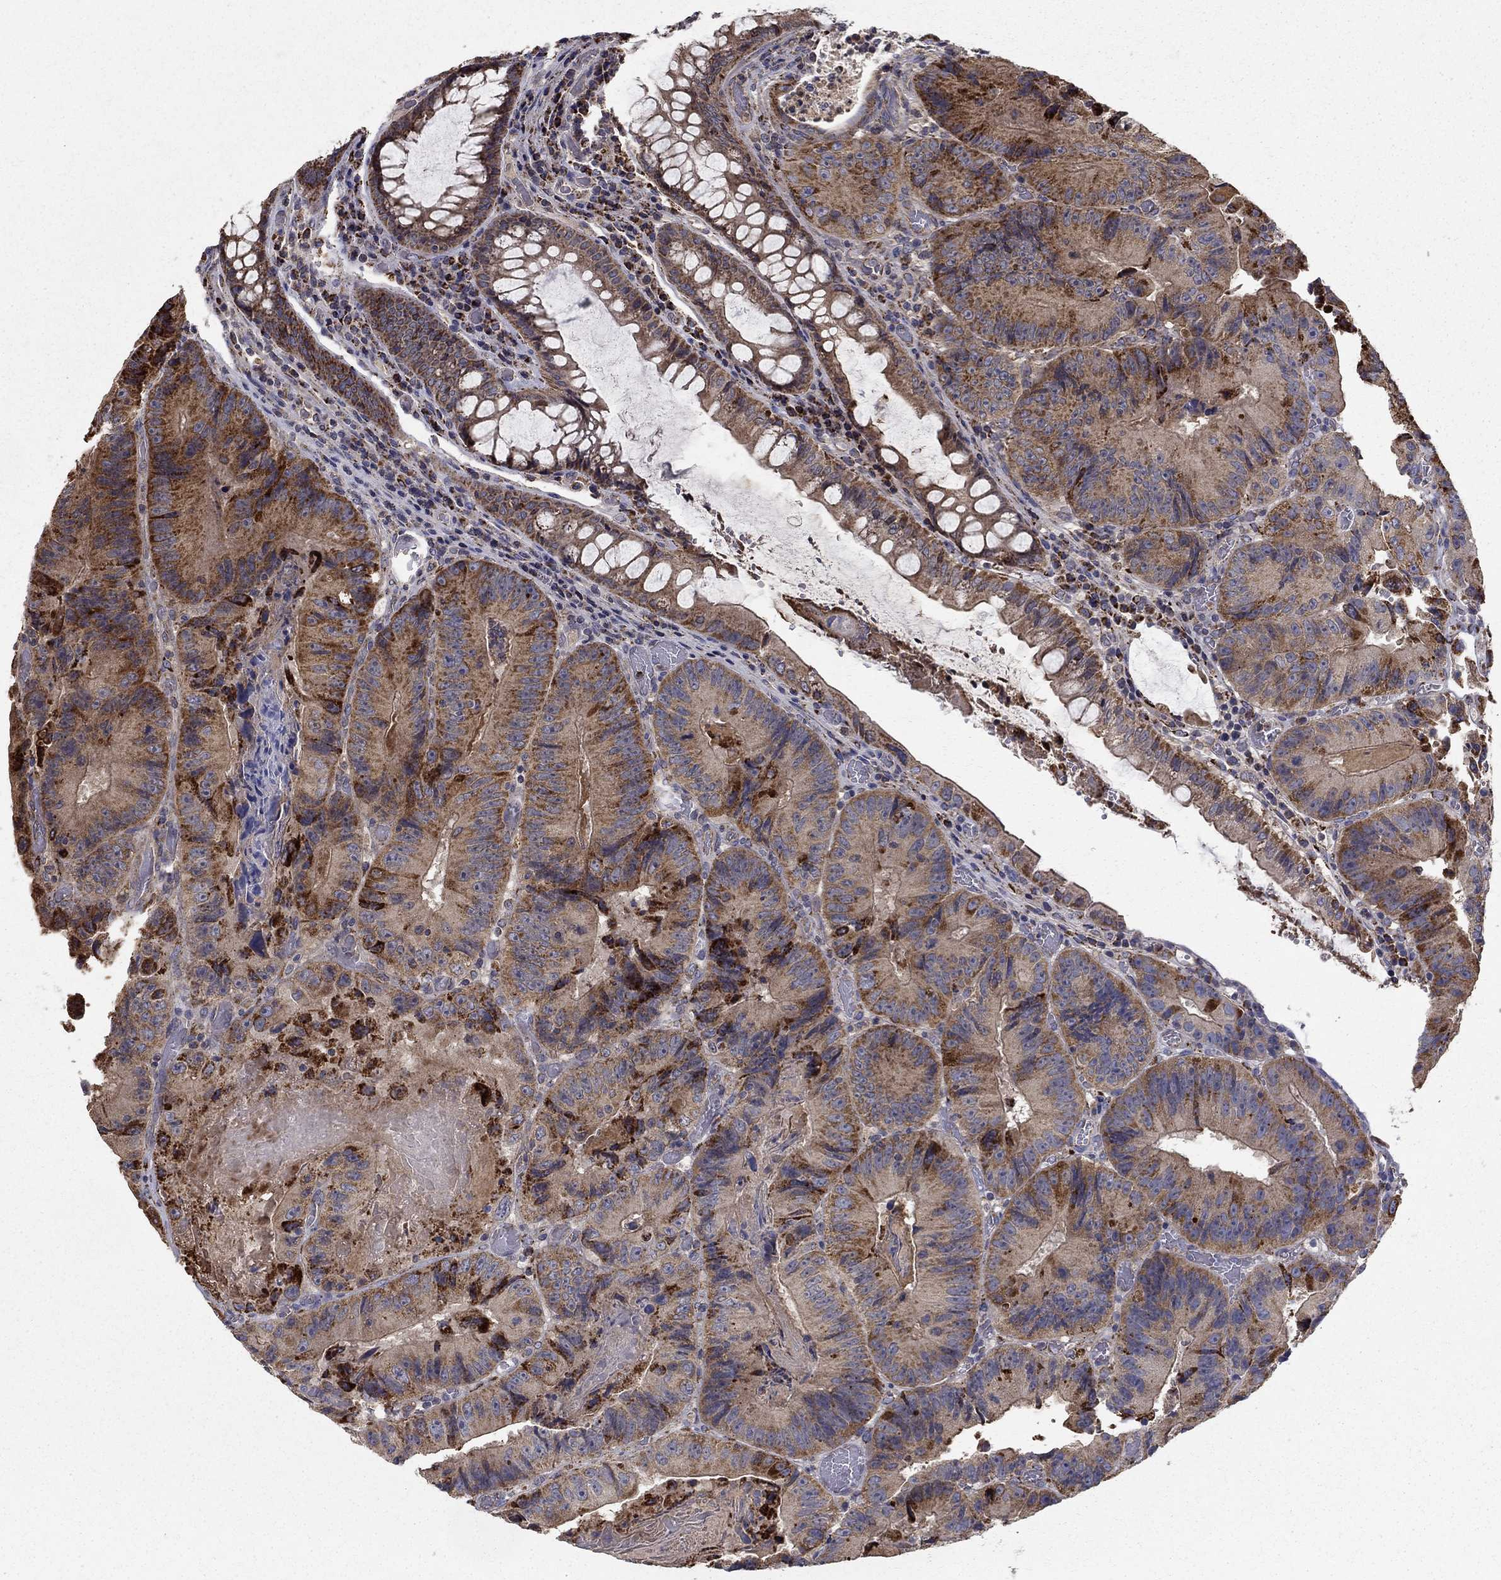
{"staining": {"intensity": "strong", "quantity": "25%-75%", "location": "cytoplasmic/membranous"}, "tissue": "colorectal cancer", "cell_type": "Tumor cells", "image_type": "cancer", "snomed": [{"axis": "morphology", "description": "Adenocarcinoma, NOS"}, {"axis": "topography", "description": "Colon"}], "caption": "An immunohistochemistry image of tumor tissue is shown. Protein staining in brown shows strong cytoplasmic/membranous positivity in colorectal cancer within tumor cells.", "gene": "GCSH", "patient": {"sex": "female", "age": 86}}